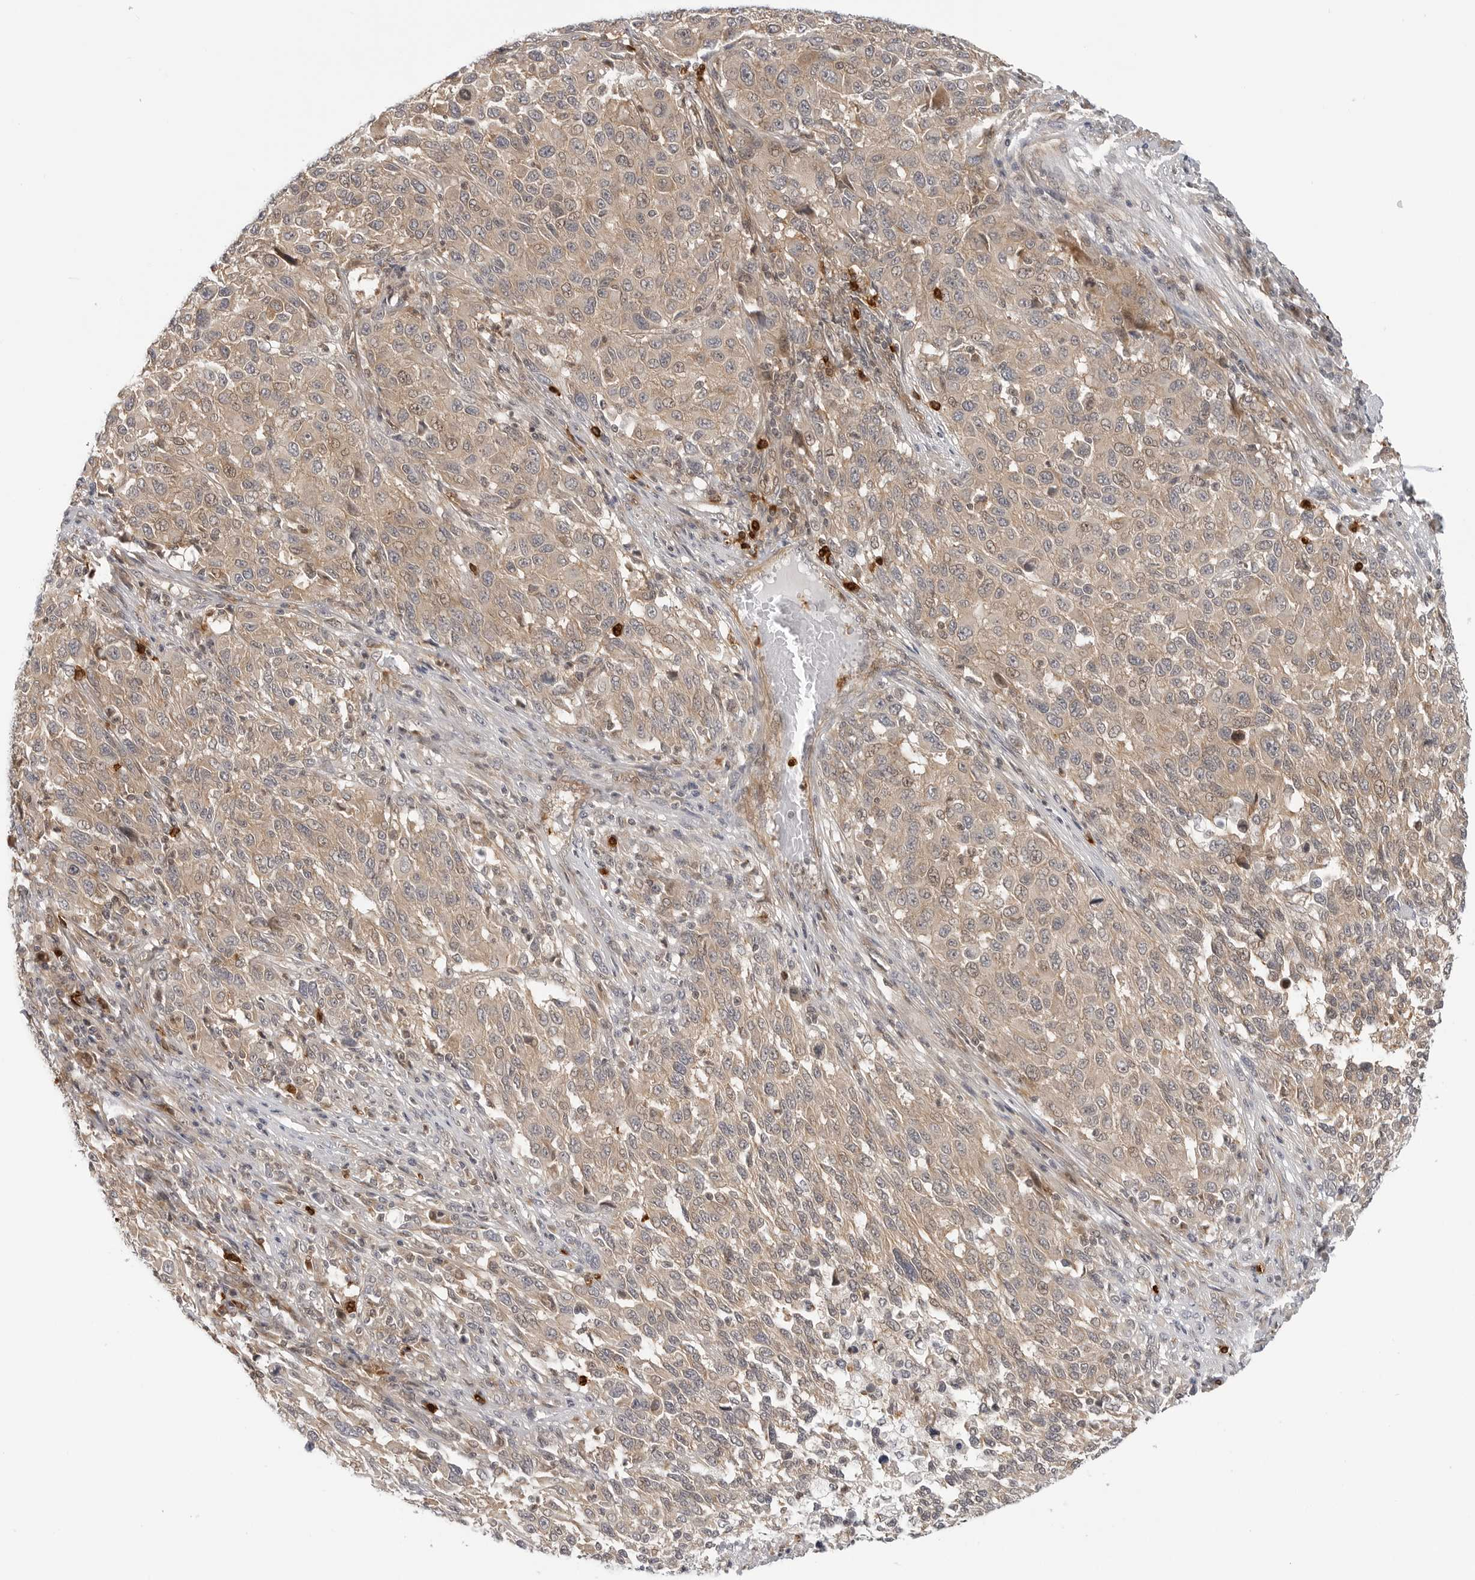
{"staining": {"intensity": "weak", "quantity": ">75%", "location": "cytoplasmic/membranous"}, "tissue": "melanoma", "cell_type": "Tumor cells", "image_type": "cancer", "snomed": [{"axis": "morphology", "description": "Malignant melanoma, Metastatic site"}, {"axis": "topography", "description": "Lymph node"}], "caption": "Human melanoma stained with a protein marker displays weak staining in tumor cells.", "gene": "STXBP3", "patient": {"sex": "male", "age": 61}}